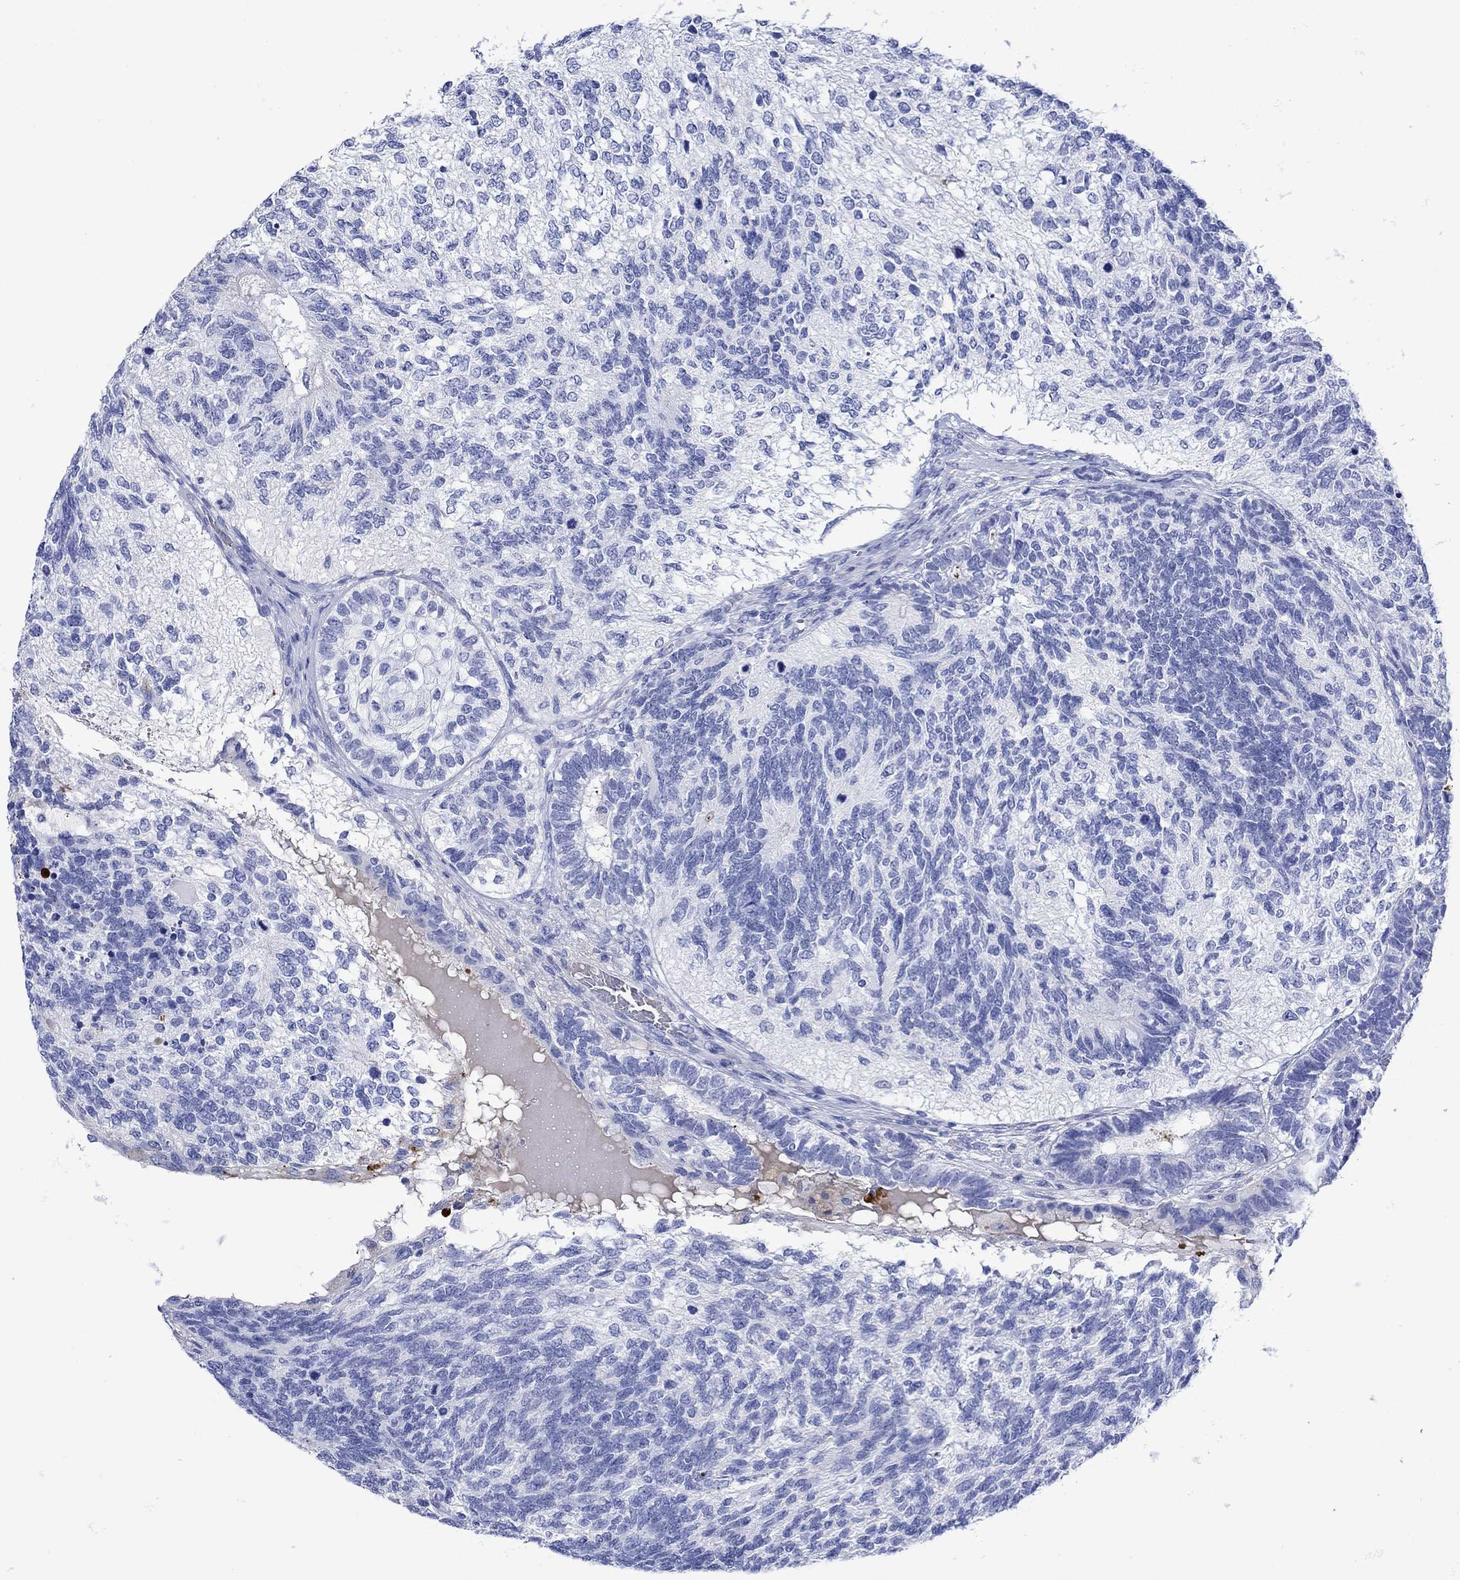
{"staining": {"intensity": "moderate", "quantity": "<25%", "location": "cytoplasmic/membranous"}, "tissue": "testis cancer", "cell_type": "Tumor cells", "image_type": "cancer", "snomed": [{"axis": "morphology", "description": "Seminoma, NOS"}, {"axis": "morphology", "description": "Carcinoma, Embryonal, NOS"}, {"axis": "topography", "description": "Testis"}], "caption": "Immunohistochemical staining of human testis embryonal carcinoma exhibits low levels of moderate cytoplasmic/membranous protein positivity in approximately <25% of tumor cells. (DAB (3,3'-diaminobenzidine) IHC with brightfield microscopy, high magnification).", "gene": "ANKMY1", "patient": {"sex": "male", "age": 41}}